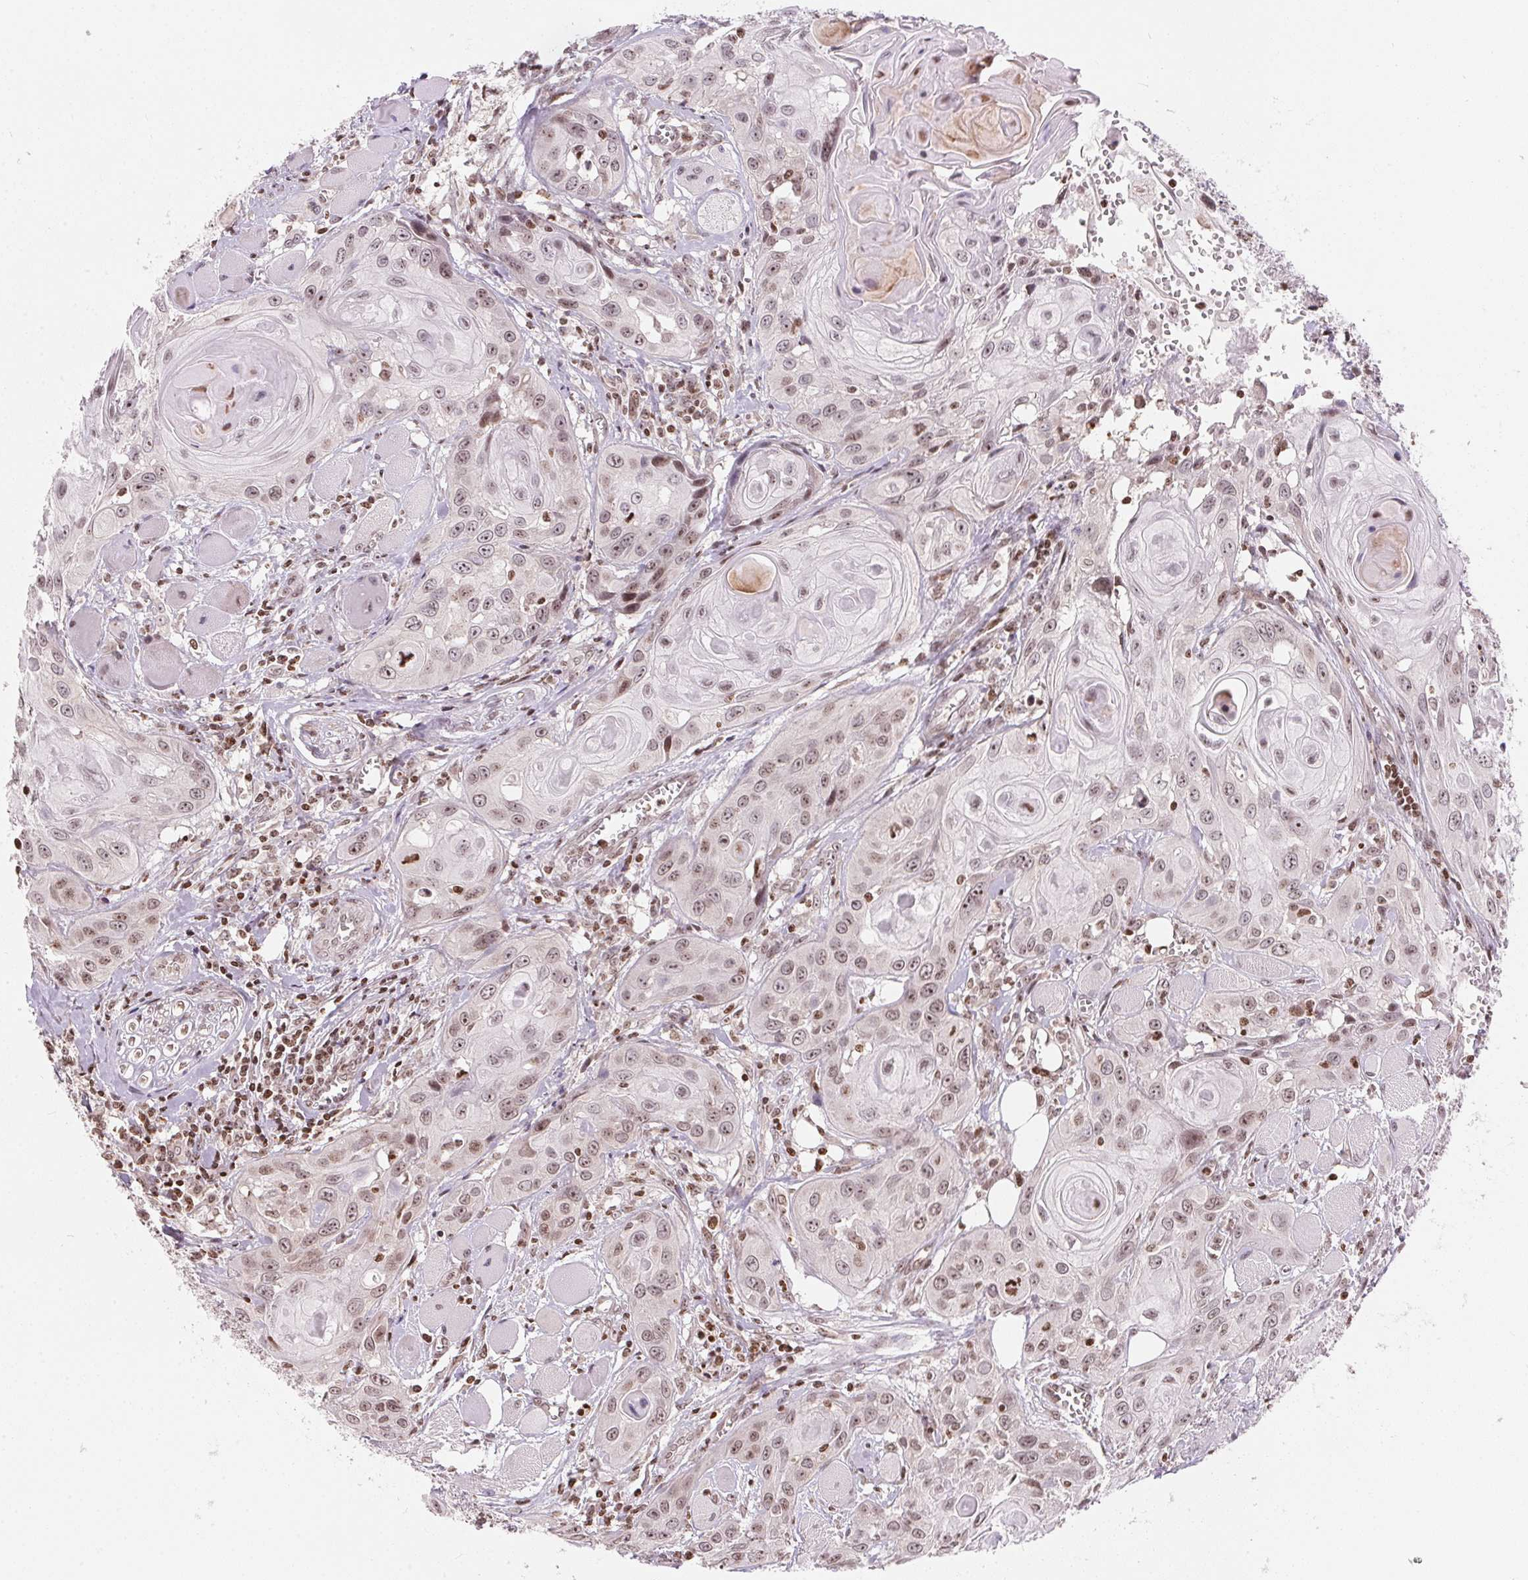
{"staining": {"intensity": "weak", "quantity": ">75%", "location": "nuclear"}, "tissue": "head and neck cancer", "cell_type": "Tumor cells", "image_type": "cancer", "snomed": [{"axis": "morphology", "description": "Squamous cell carcinoma, NOS"}, {"axis": "topography", "description": "Oral tissue"}, {"axis": "topography", "description": "Head-Neck"}], "caption": "Immunohistochemical staining of head and neck cancer reveals low levels of weak nuclear positivity in approximately >75% of tumor cells.", "gene": "RNF181", "patient": {"sex": "male", "age": 58}}